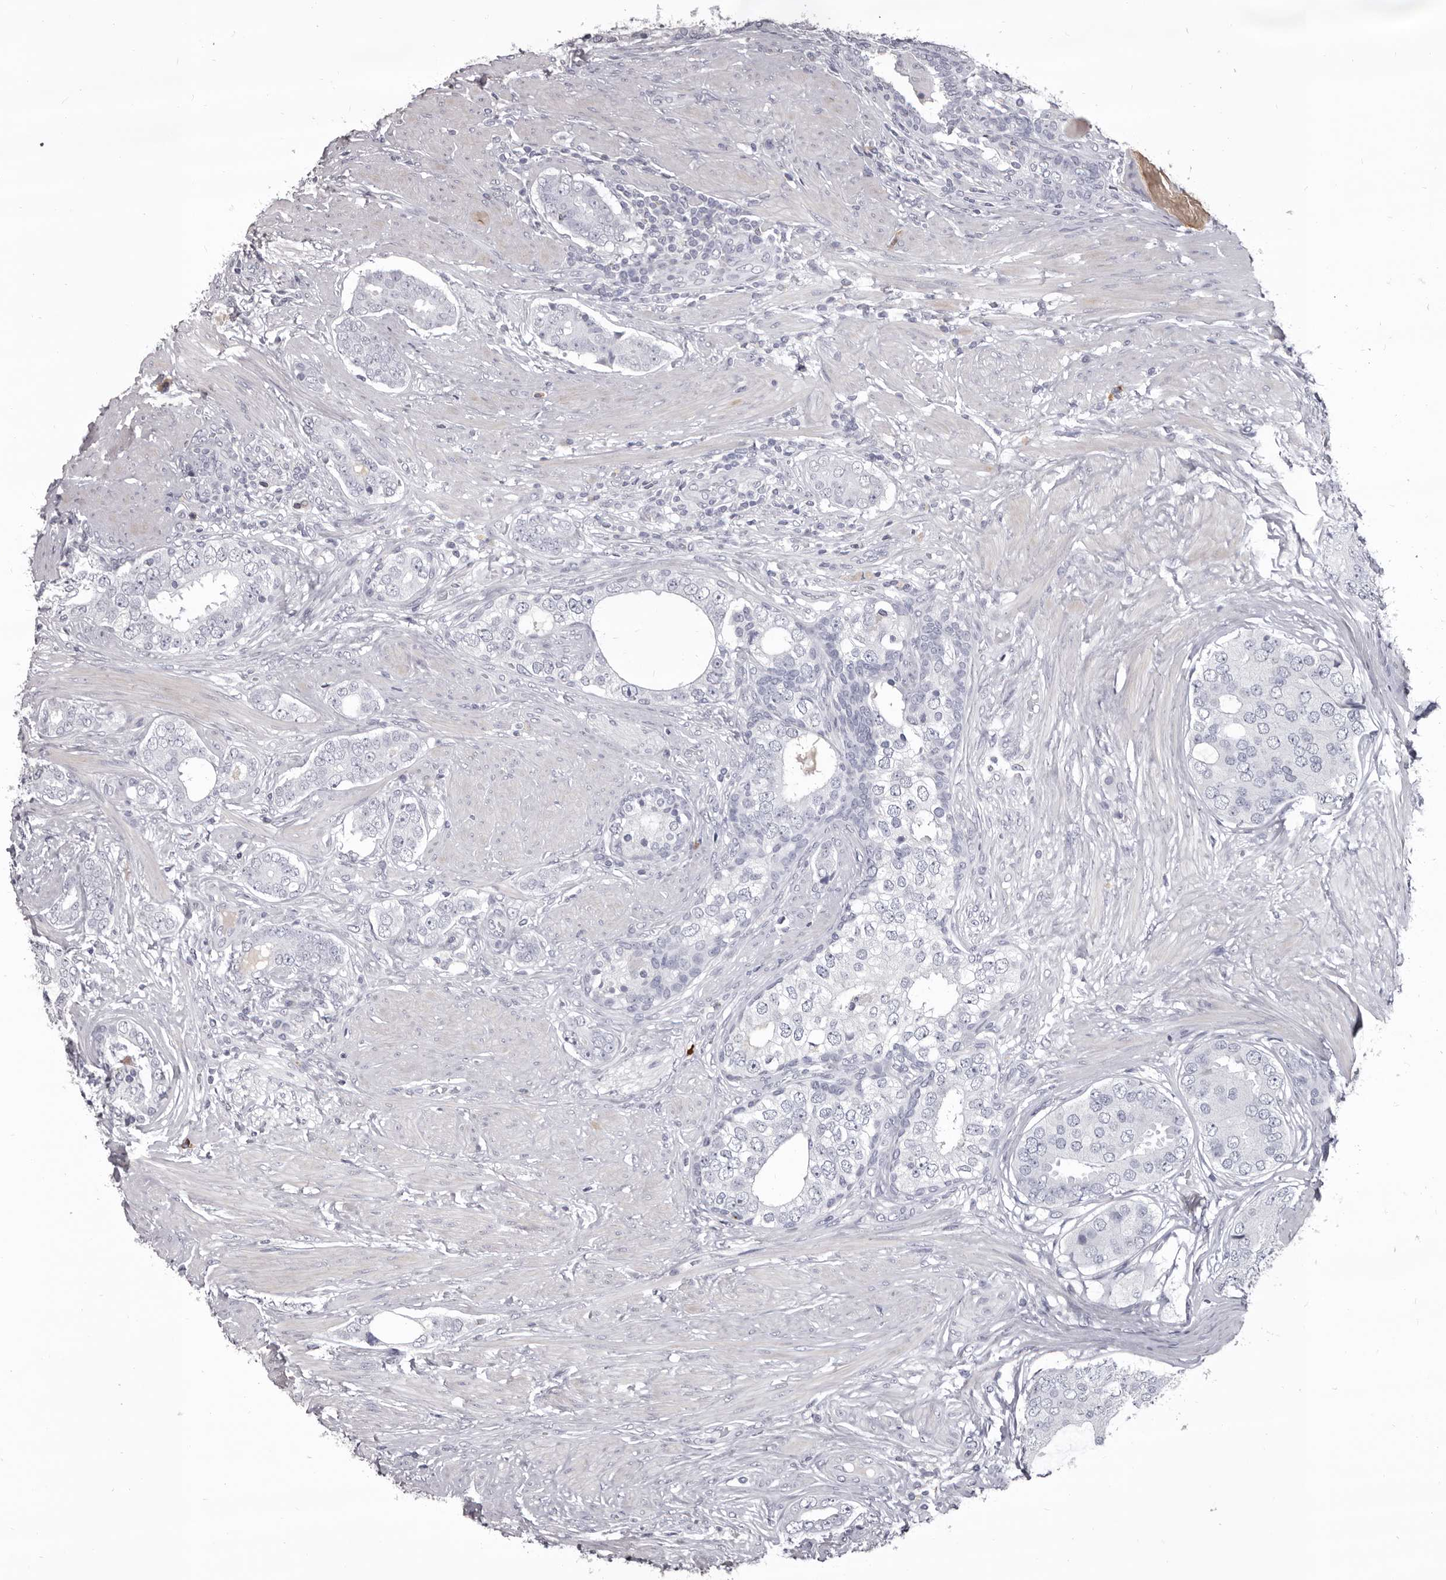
{"staining": {"intensity": "negative", "quantity": "none", "location": "none"}, "tissue": "prostate cancer", "cell_type": "Tumor cells", "image_type": "cancer", "snomed": [{"axis": "morphology", "description": "Adenocarcinoma, High grade"}, {"axis": "topography", "description": "Prostate"}], "caption": "Tumor cells are negative for brown protein staining in prostate cancer (high-grade adenocarcinoma).", "gene": "GZMH", "patient": {"sex": "male", "age": 56}}